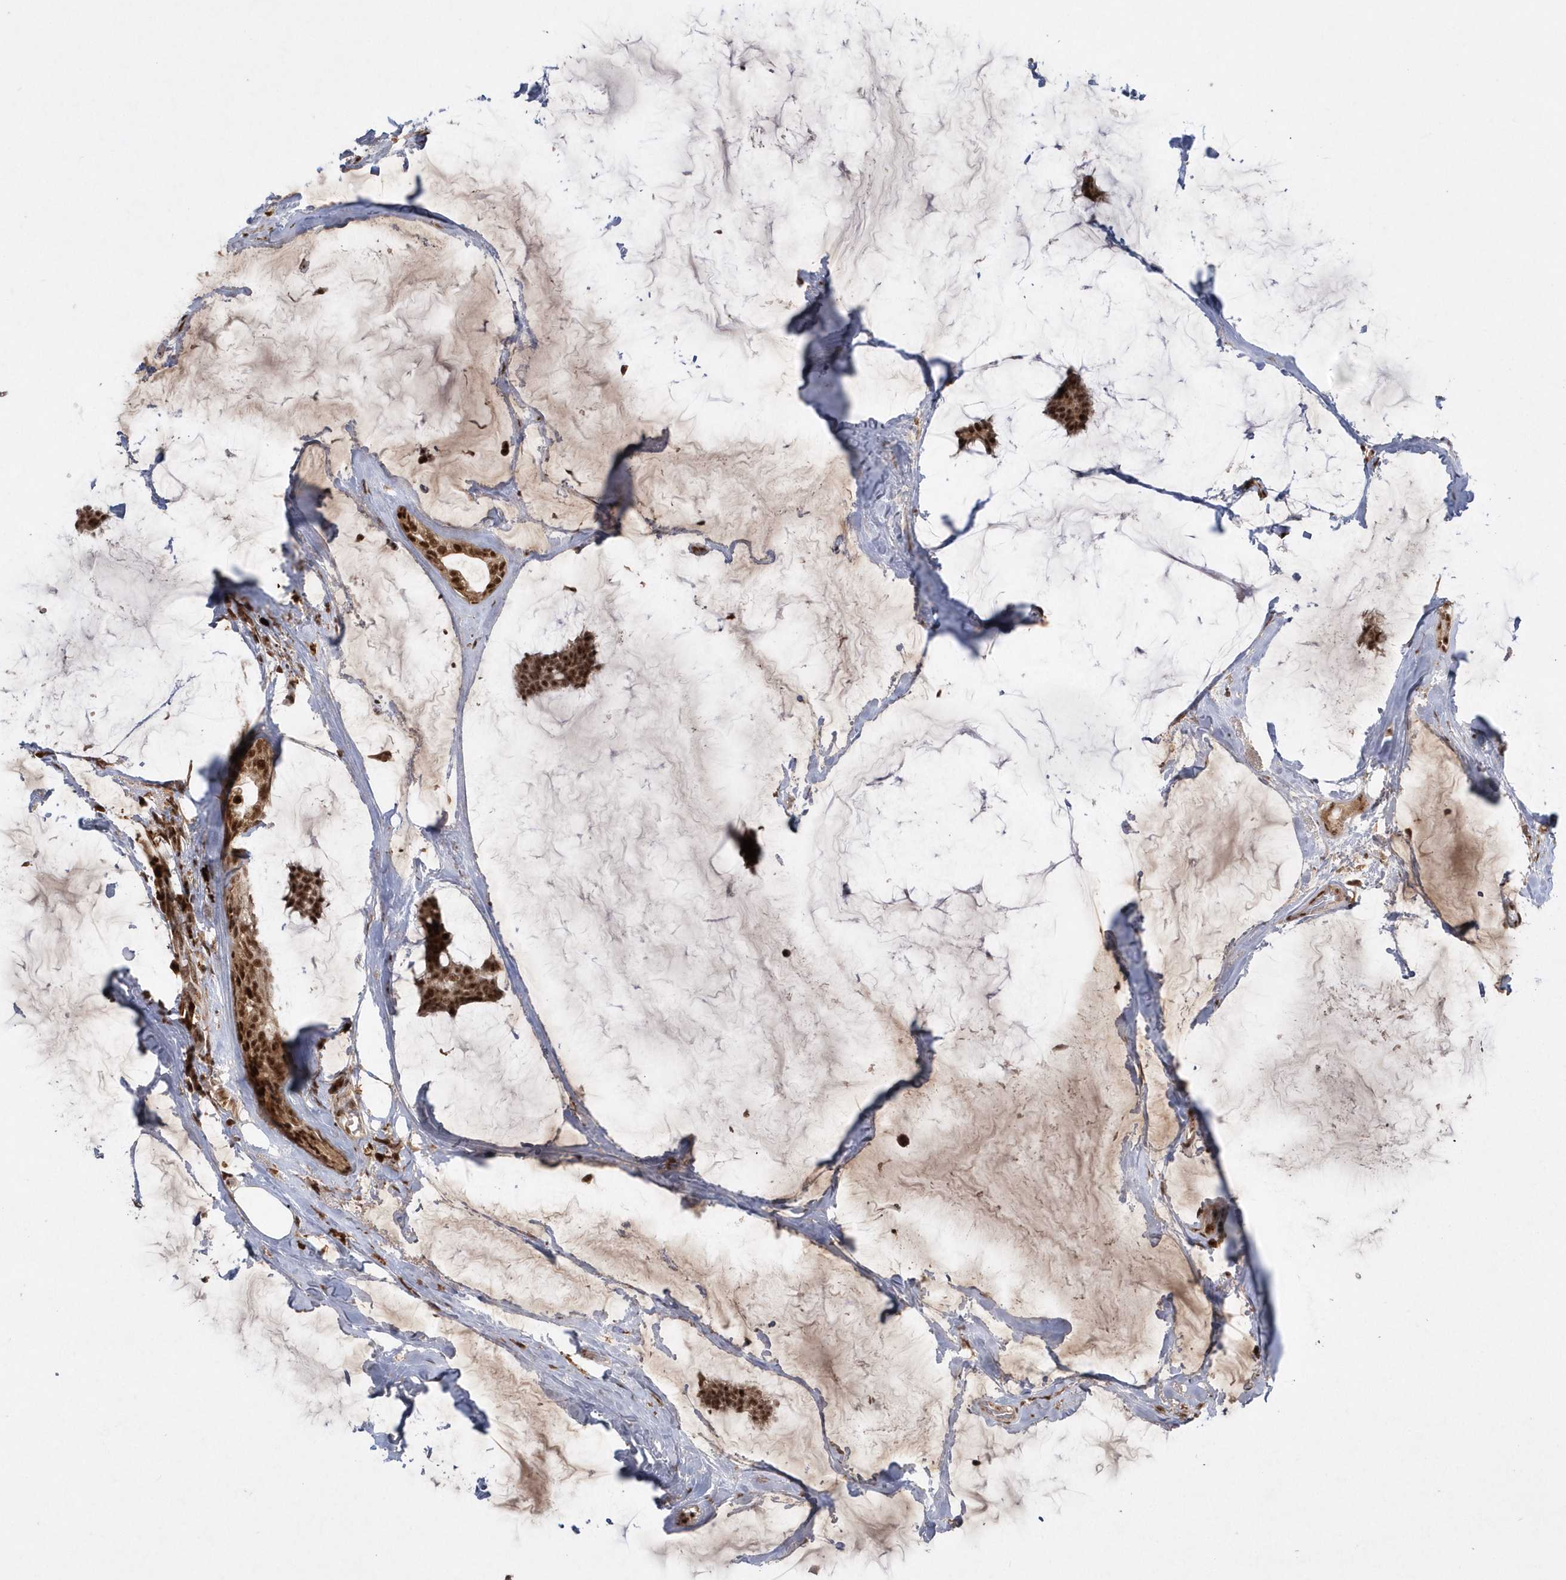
{"staining": {"intensity": "strong", "quantity": ">75%", "location": "cytoplasmic/membranous,nuclear"}, "tissue": "breast cancer", "cell_type": "Tumor cells", "image_type": "cancer", "snomed": [{"axis": "morphology", "description": "Duct carcinoma"}, {"axis": "topography", "description": "Breast"}], "caption": "DAB immunohistochemical staining of human breast cancer shows strong cytoplasmic/membranous and nuclear protein positivity in about >75% of tumor cells.", "gene": "POLR3B", "patient": {"sex": "female", "age": 93}}